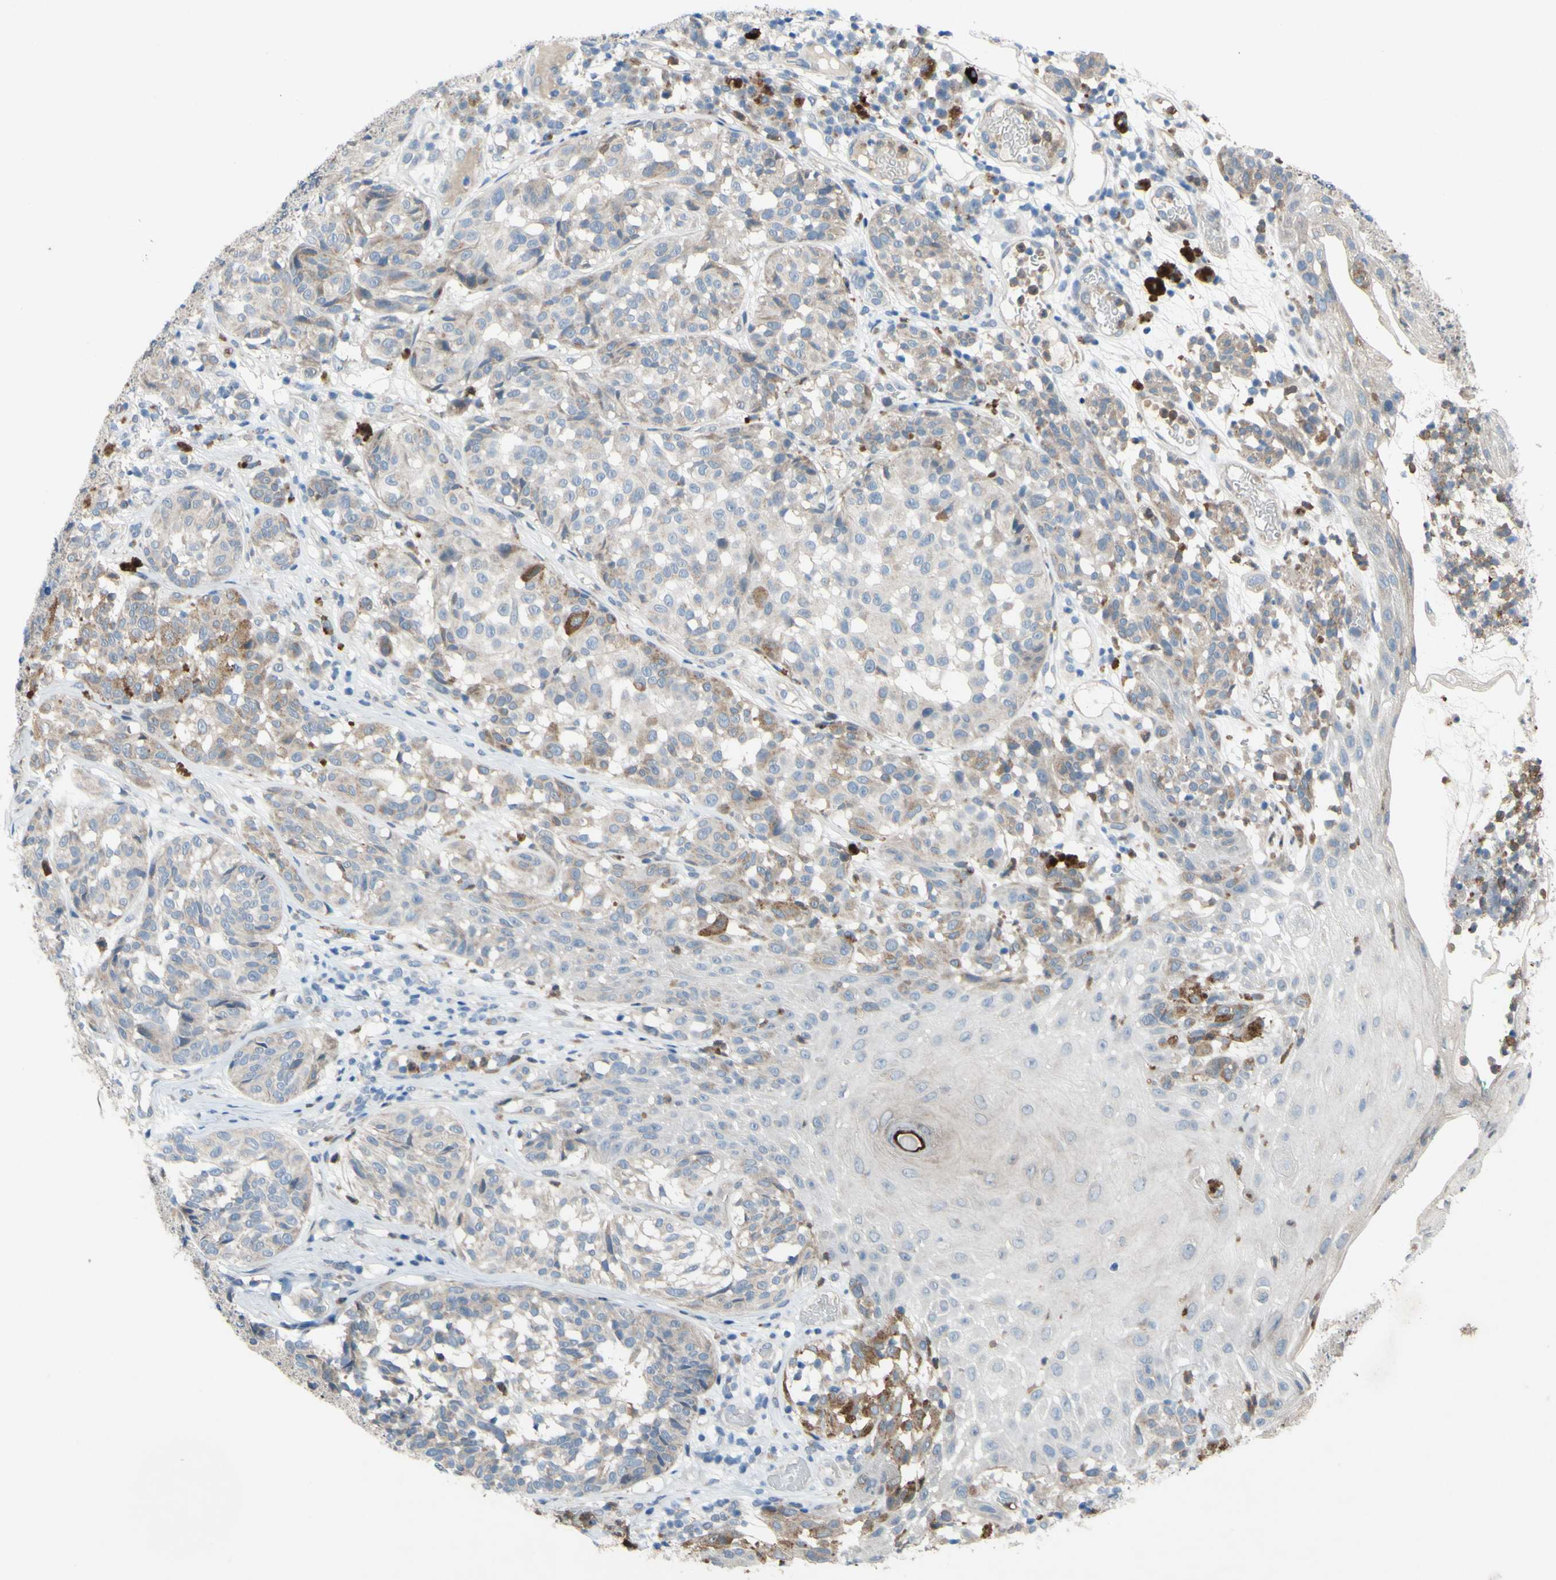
{"staining": {"intensity": "moderate", "quantity": ">75%", "location": "cytoplasmic/membranous"}, "tissue": "melanoma", "cell_type": "Tumor cells", "image_type": "cancer", "snomed": [{"axis": "morphology", "description": "Malignant melanoma, NOS"}, {"axis": "topography", "description": "Skin"}], "caption": "About >75% of tumor cells in melanoma exhibit moderate cytoplasmic/membranous protein positivity as visualized by brown immunohistochemical staining.", "gene": "GRAMD2B", "patient": {"sex": "female", "age": 46}}